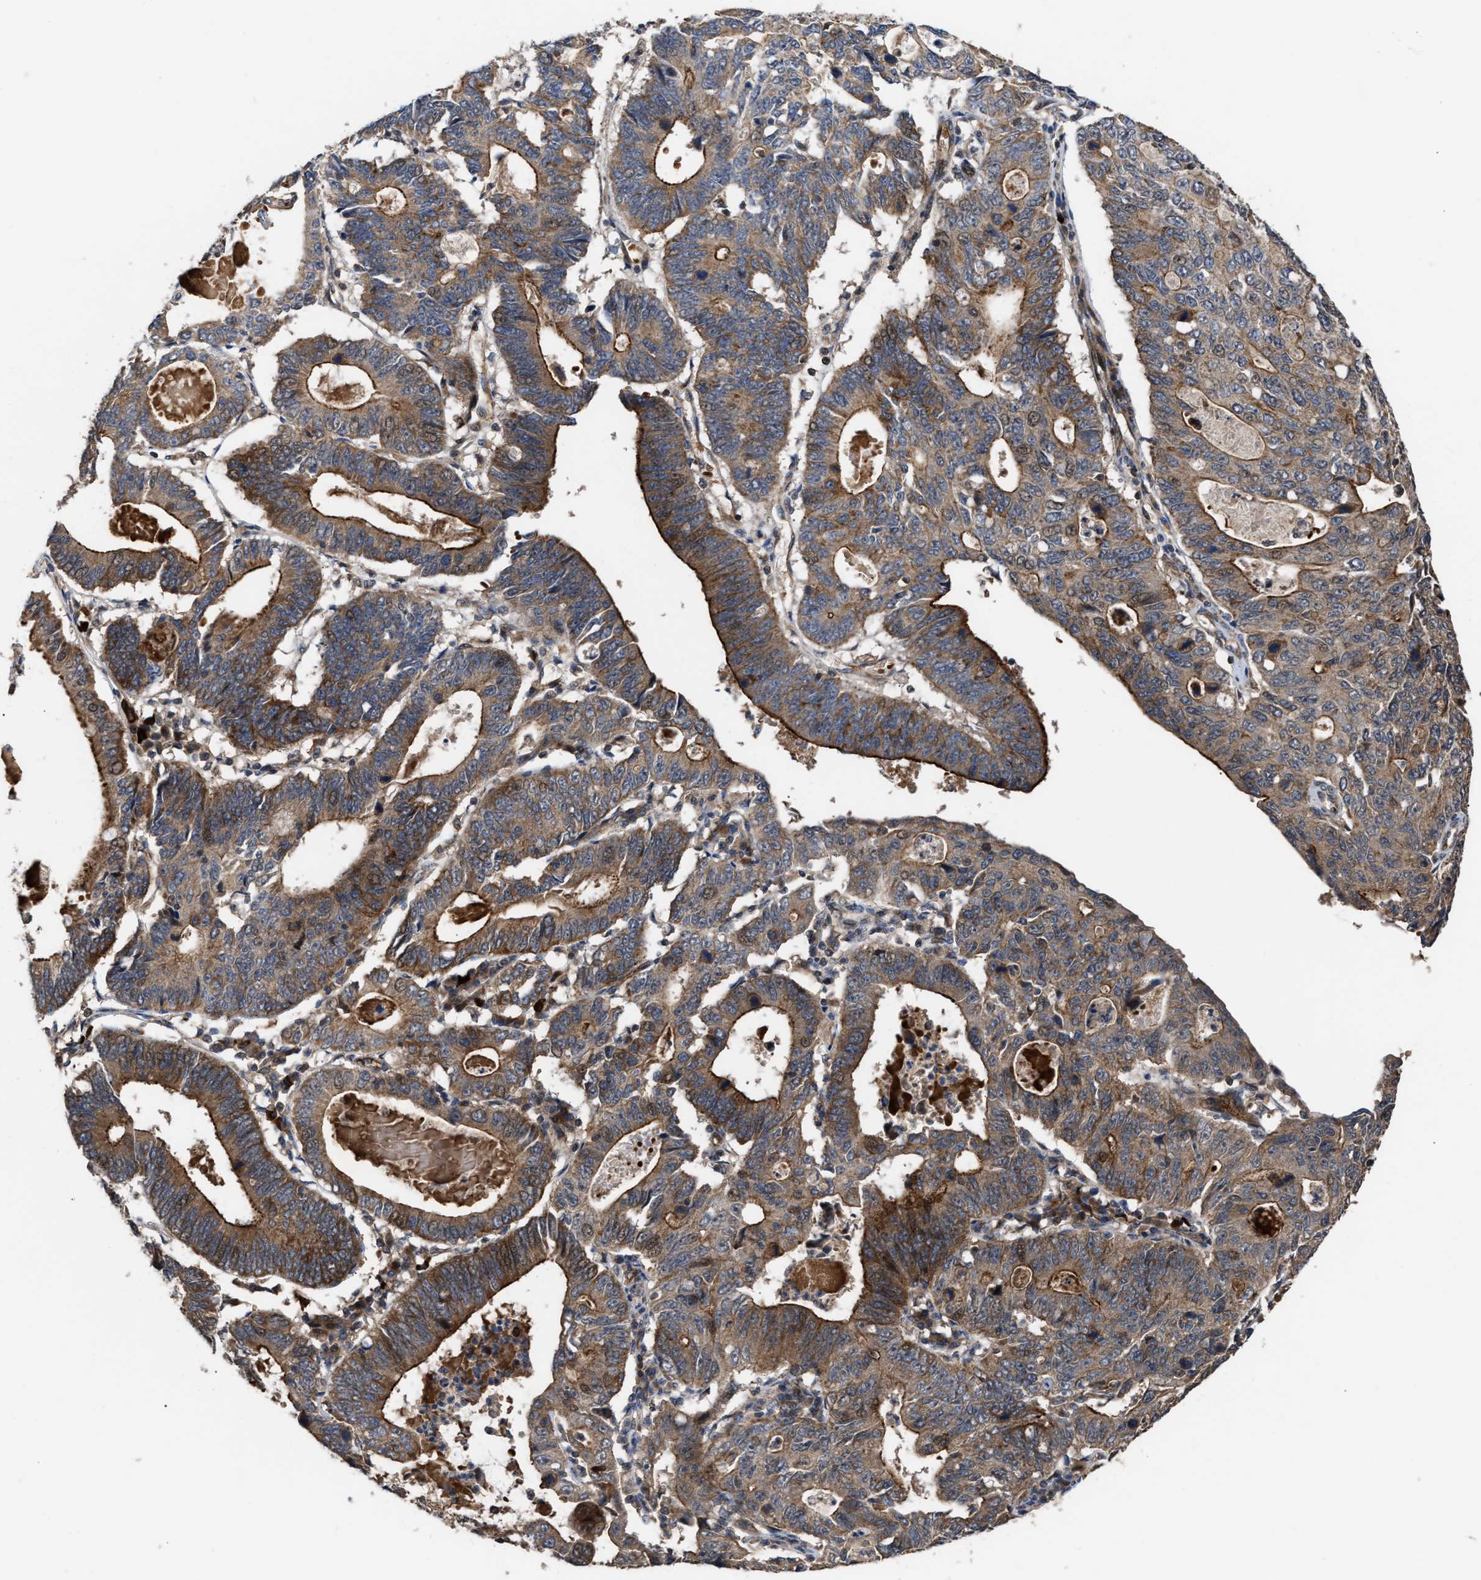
{"staining": {"intensity": "strong", "quantity": "25%-75%", "location": "cytoplasmic/membranous,nuclear"}, "tissue": "stomach cancer", "cell_type": "Tumor cells", "image_type": "cancer", "snomed": [{"axis": "morphology", "description": "Adenocarcinoma, NOS"}, {"axis": "topography", "description": "Stomach"}], "caption": "Protein expression by immunohistochemistry (IHC) shows strong cytoplasmic/membranous and nuclear staining in about 25%-75% of tumor cells in stomach cancer (adenocarcinoma).", "gene": "STAU1", "patient": {"sex": "male", "age": 59}}